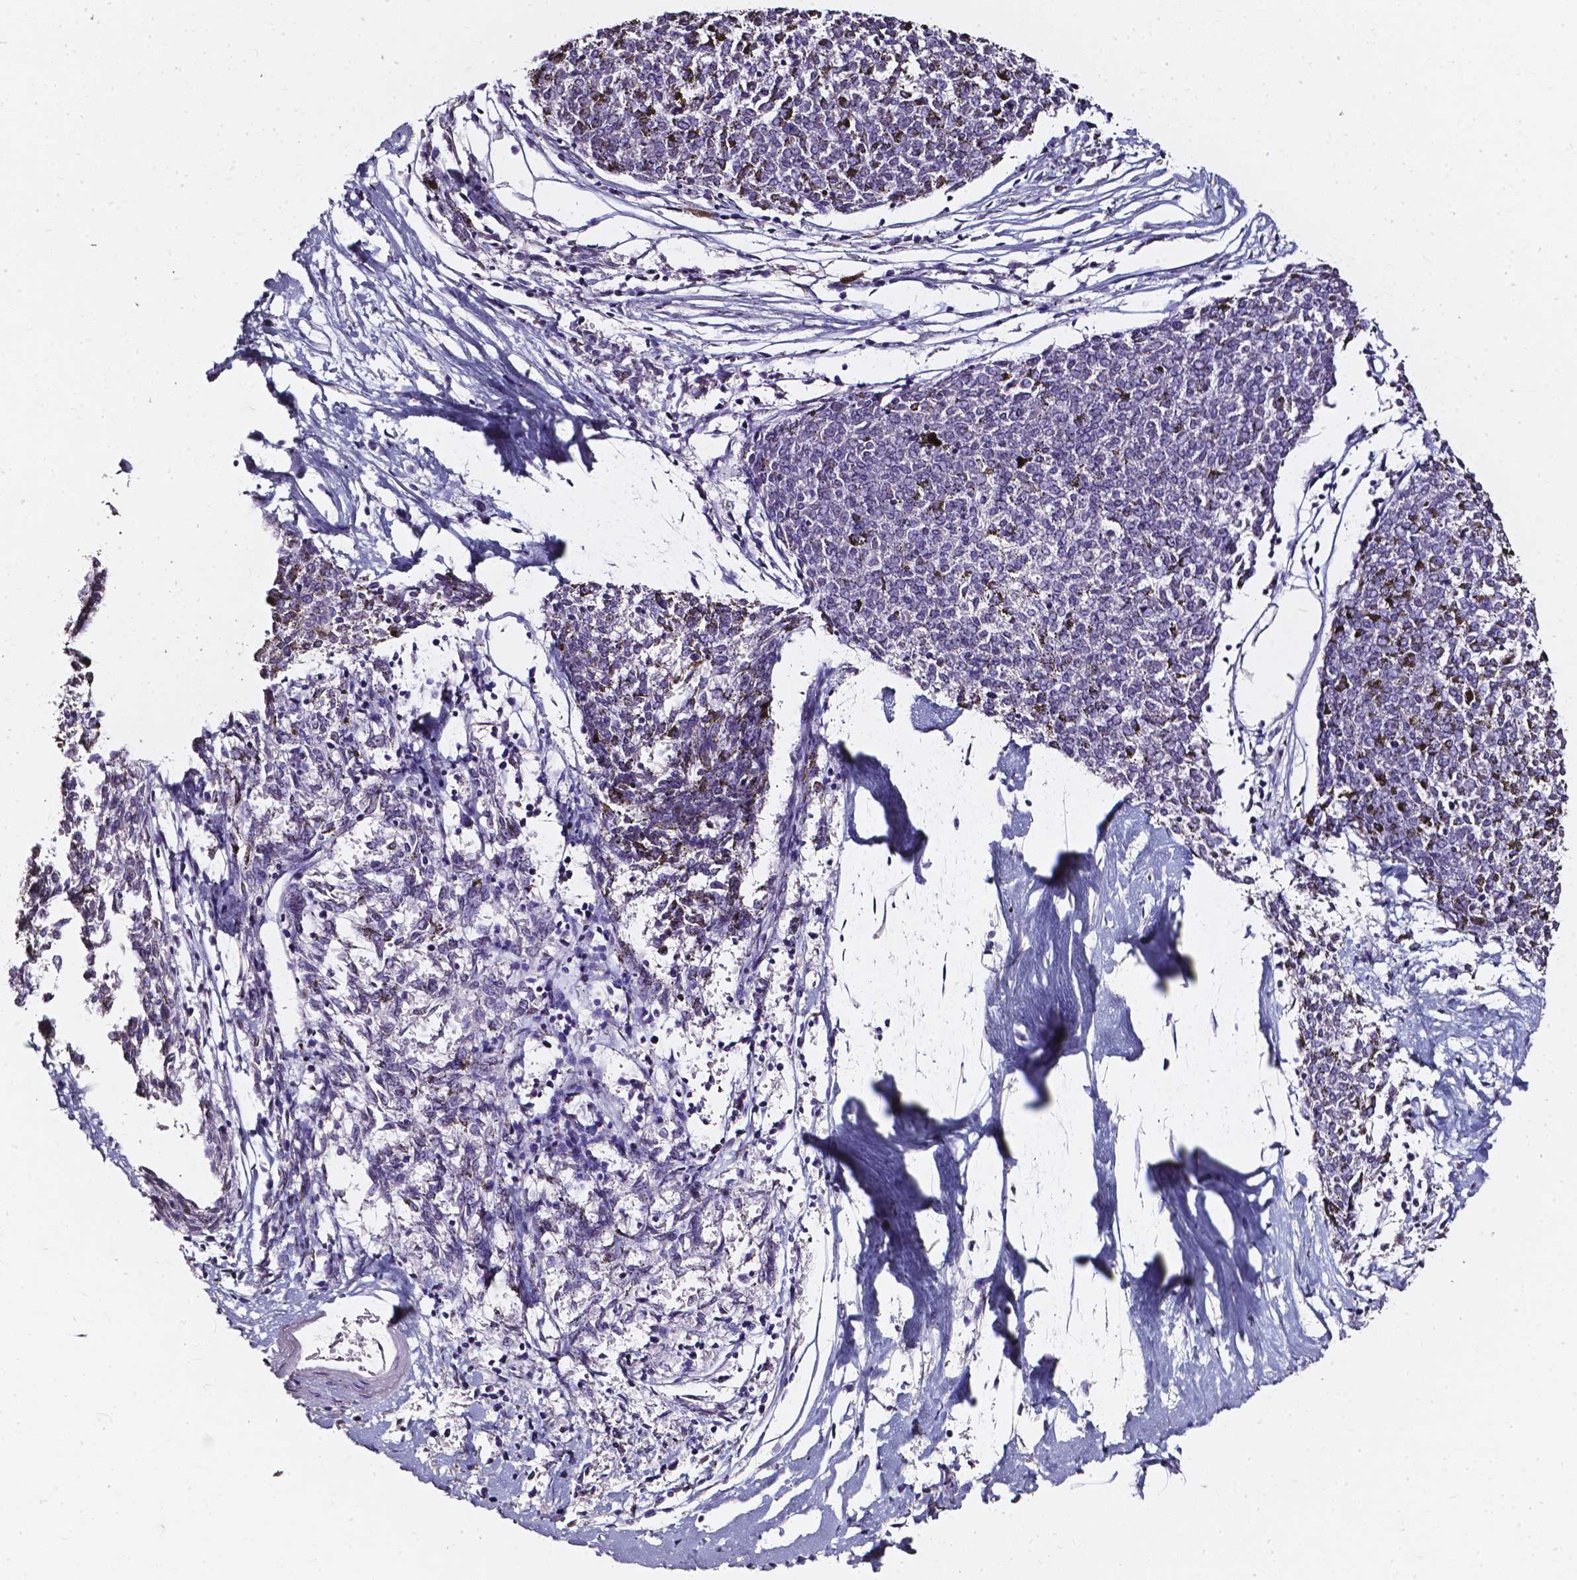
{"staining": {"intensity": "negative", "quantity": "none", "location": "none"}, "tissue": "melanoma", "cell_type": "Tumor cells", "image_type": "cancer", "snomed": [{"axis": "morphology", "description": "Malignant melanoma, NOS"}, {"axis": "topography", "description": "Skin"}], "caption": "An image of human malignant melanoma is negative for staining in tumor cells.", "gene": "AKR1B10", "patient": {"sex": "female", "age": 72}}